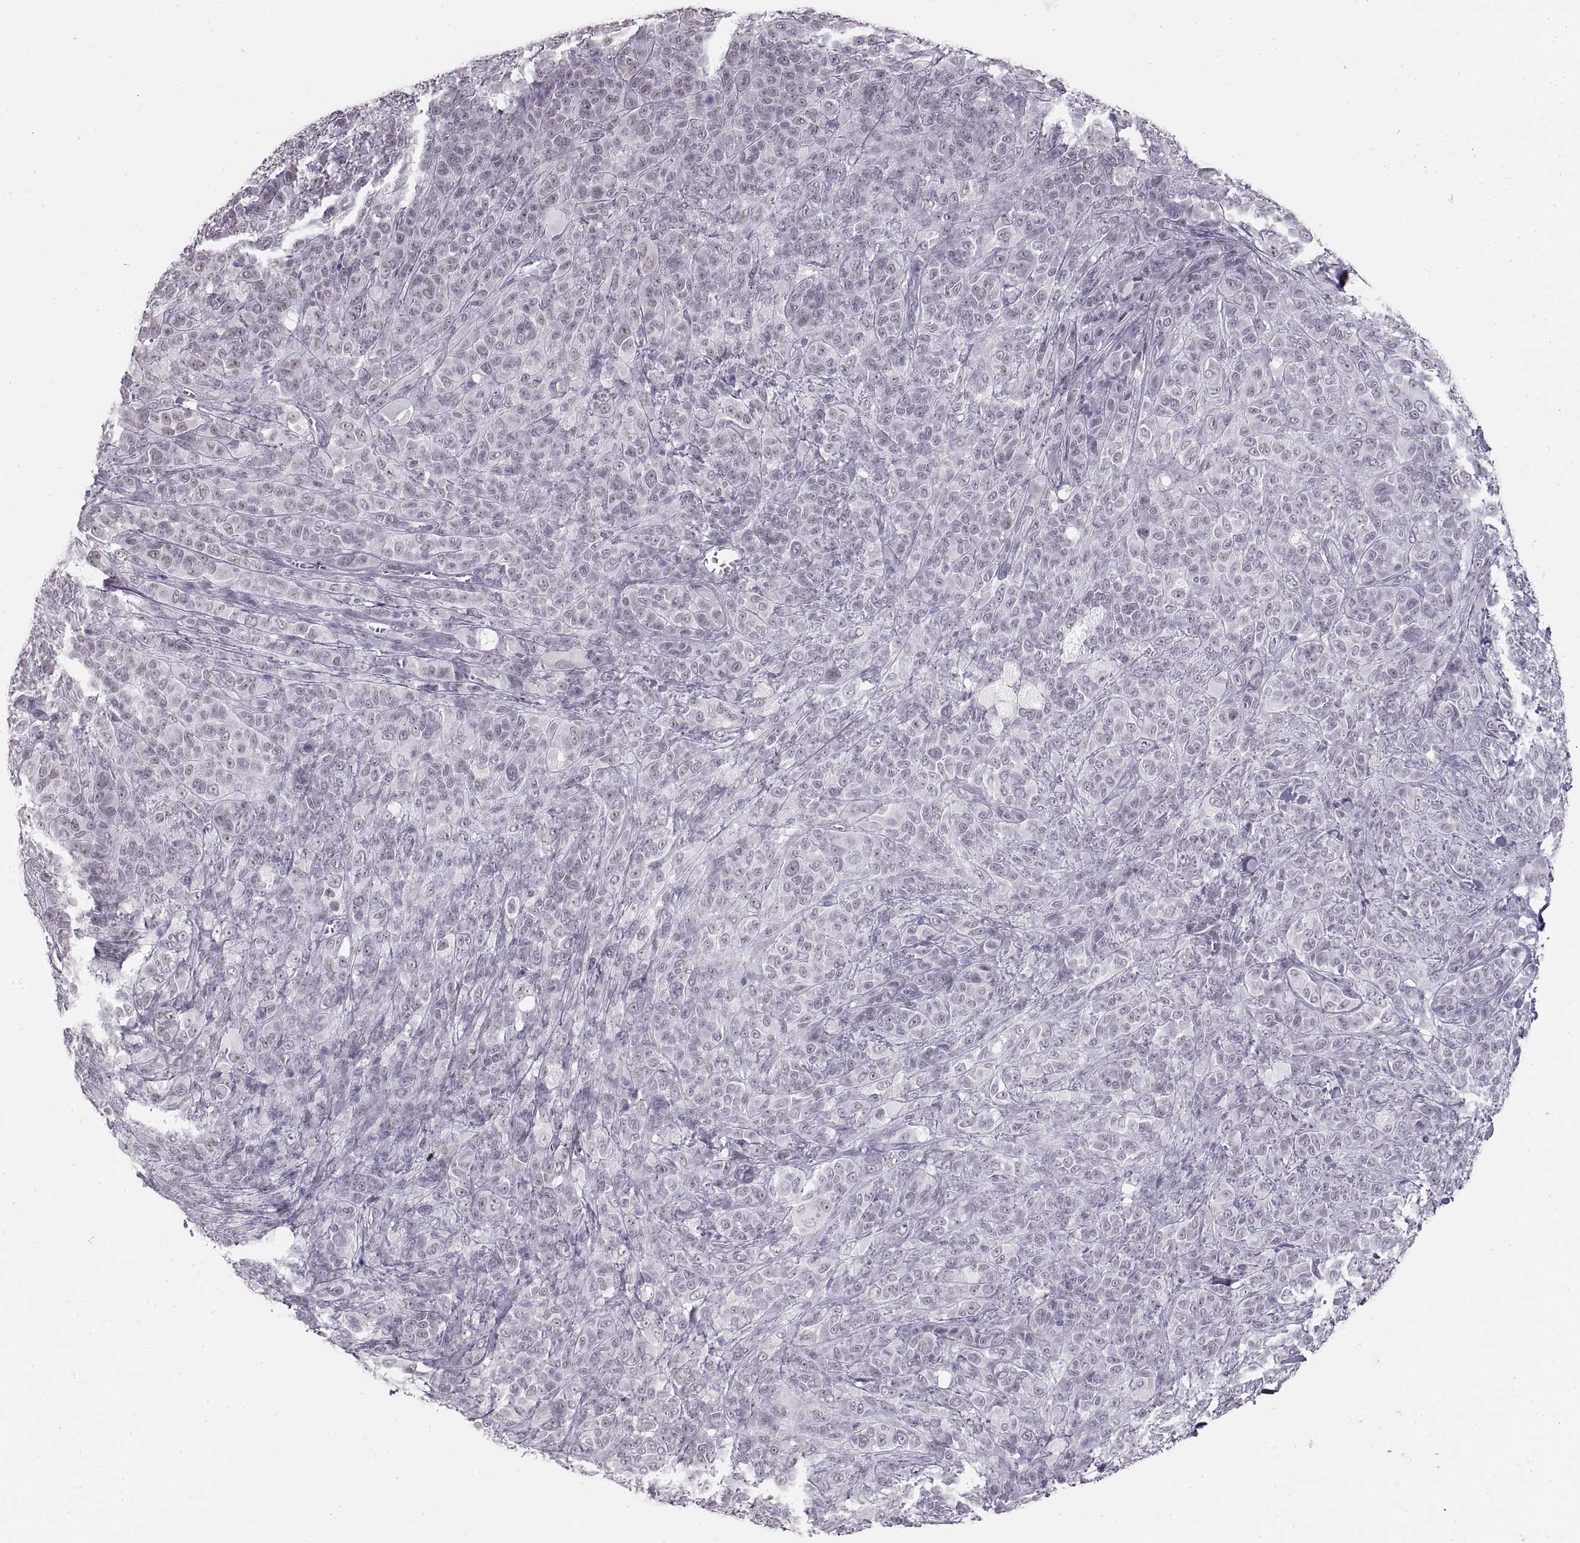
{"staining": {"intensity": "negative", "quantity": "none", "location": "none"}, "tissue": "melanoma", "cell_type": "Tumor cells", "image_type": "cancer", "snomed": [{"axis": "morphology", "description": "Malignant melanoma, NOS"}, {"axis": "topography", "description": "Skin"}], "caption": "Immunohistochemistry image of neoplastic tissue: human melanoma stained with DAB reveals no significant protein expression in tumor cells. Brightfield microscopy of IHC stained with DAB (brown) and hematoxylin (blue), captured at high magnification.", "gene": "NANOS3", "patient": {"sex": "female", "age": 87}}